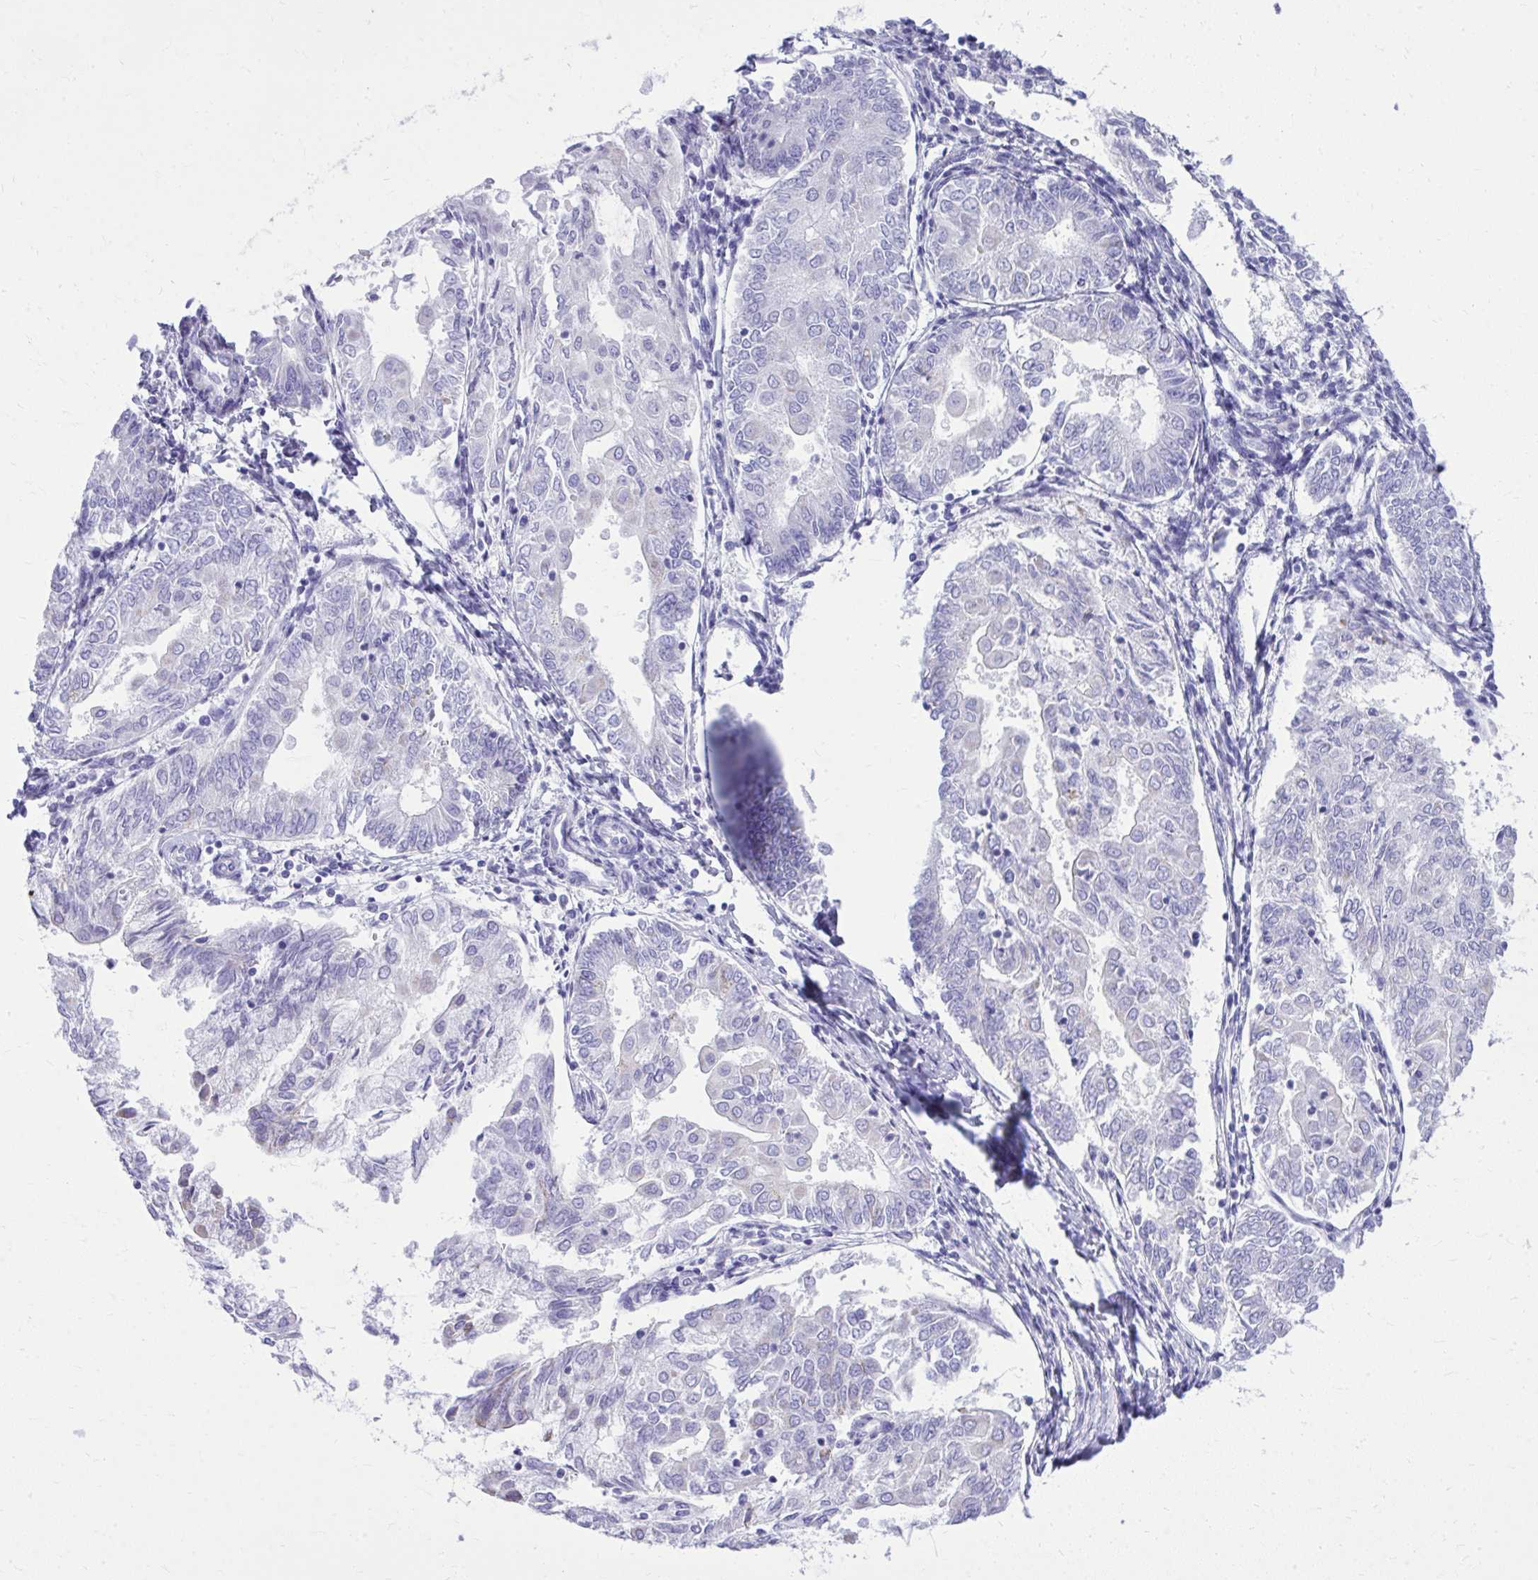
{"staining": {"intensity": "negative", "quantity": "none", "location": "none"}, "tissue": "endometrial cancer", "cell_type": "Tumor cells", "image_type": "cancer", "snomed": [{"axis": "morphology", "description": "Adenocarcinoma, NOS"}, {"axis": "topography", "description": "Endometrium"}], "caption": "Image shows no protein positivity in tumor cells of adenocarcinoma (endometrial) tissue.", "gene": "RALYL", "patient": {"sex": "female", "age": 68}}